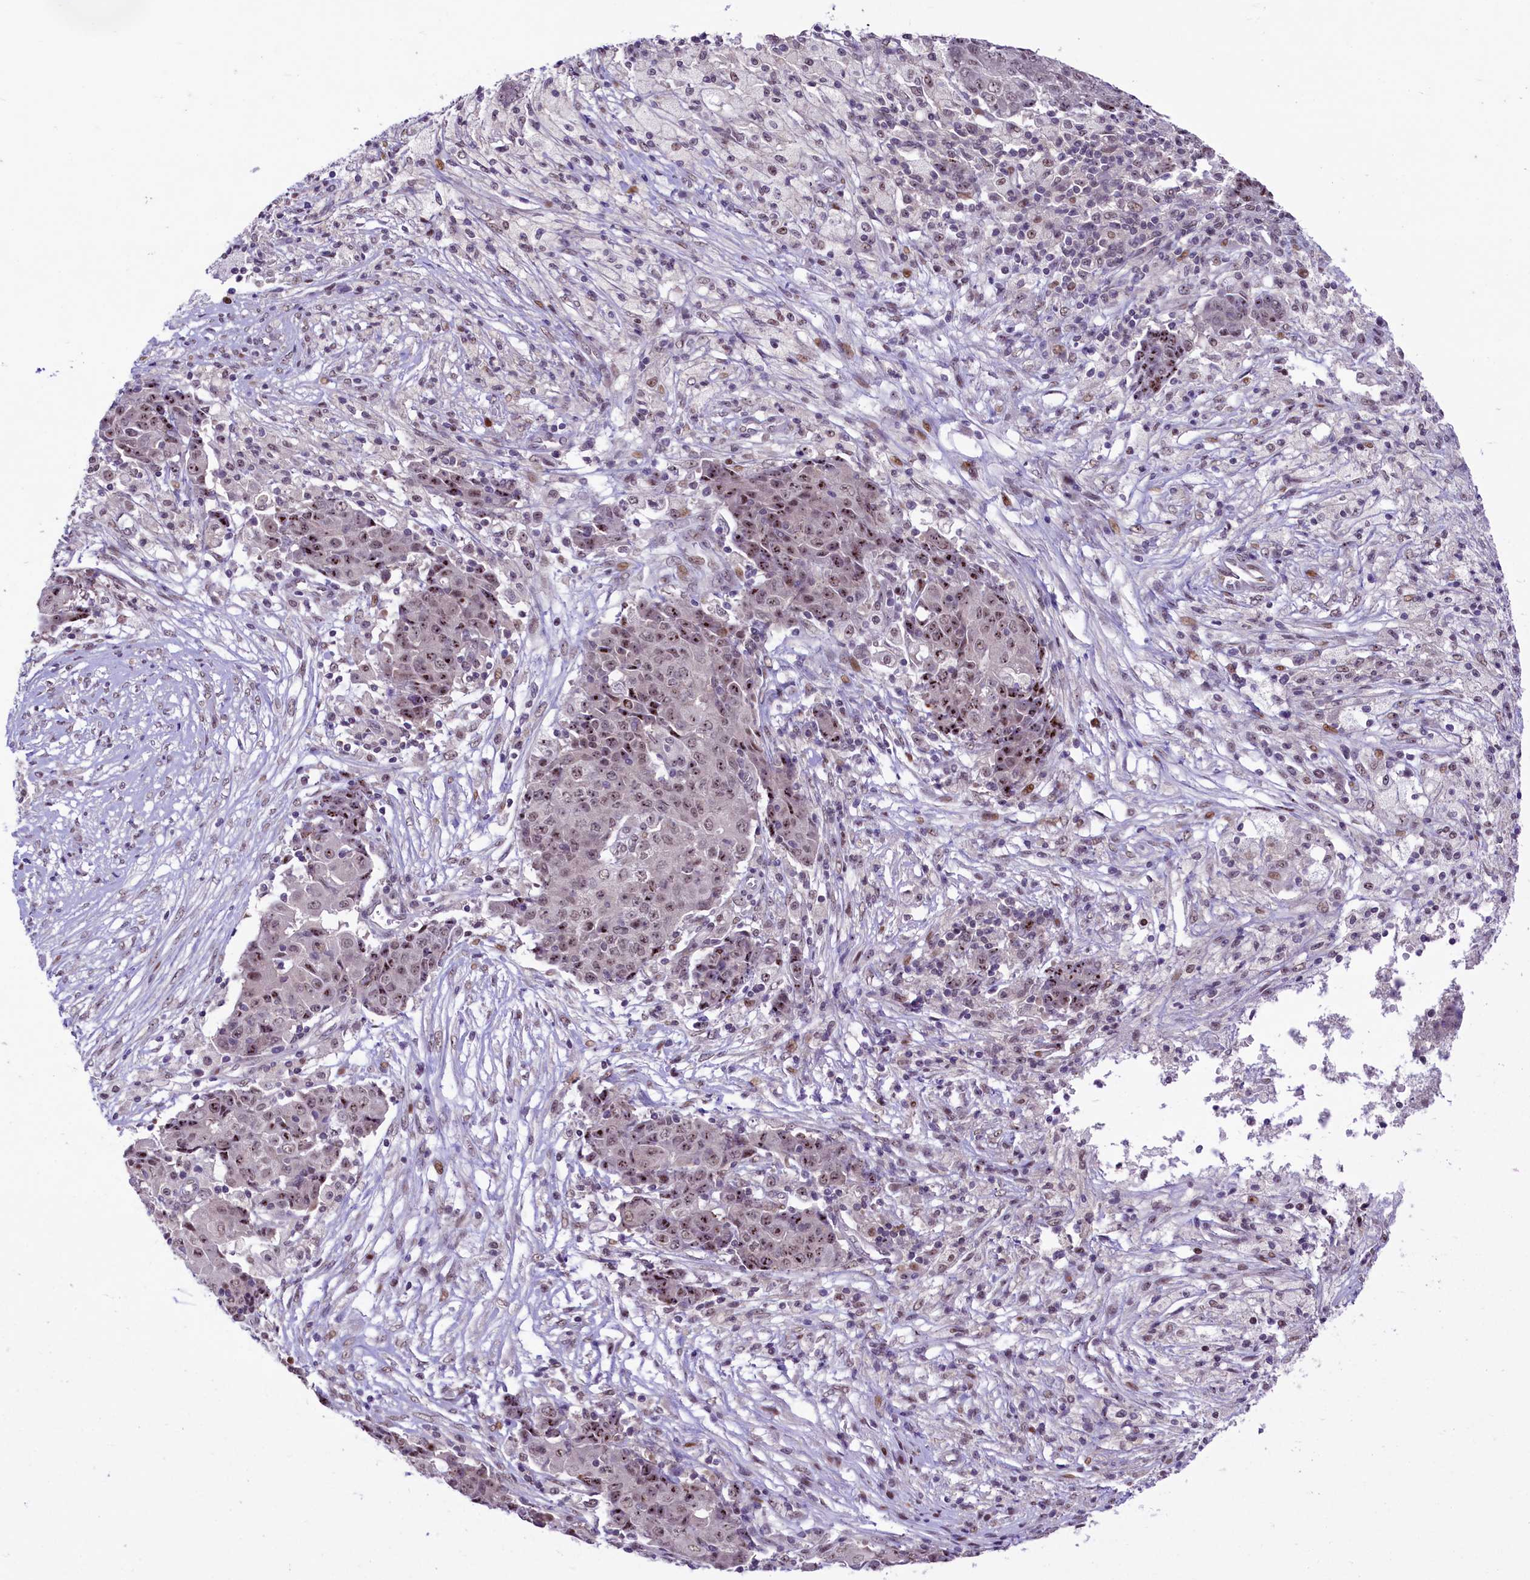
{"staining": {"intensity": "weak", "quantity": ">75%", "location": "nuclear"}, "tissue": "ovarian cancer", "cell_type": "Tumor cells", "image_type": "cancer", "snomed": [{"axis": "morphology", "description": "Carcinoma, endometroid"}, {"axis": "topography", "description": "Ovary"}], "caption": "Immunohistochemical staining of ovarian cancer (endometroid carcinoma) shows low levels of weak nuclear protein staining in about >75% of tumor cells.", "gene": "ANKS3", "patient": {"sex": "female", "age": 42}}